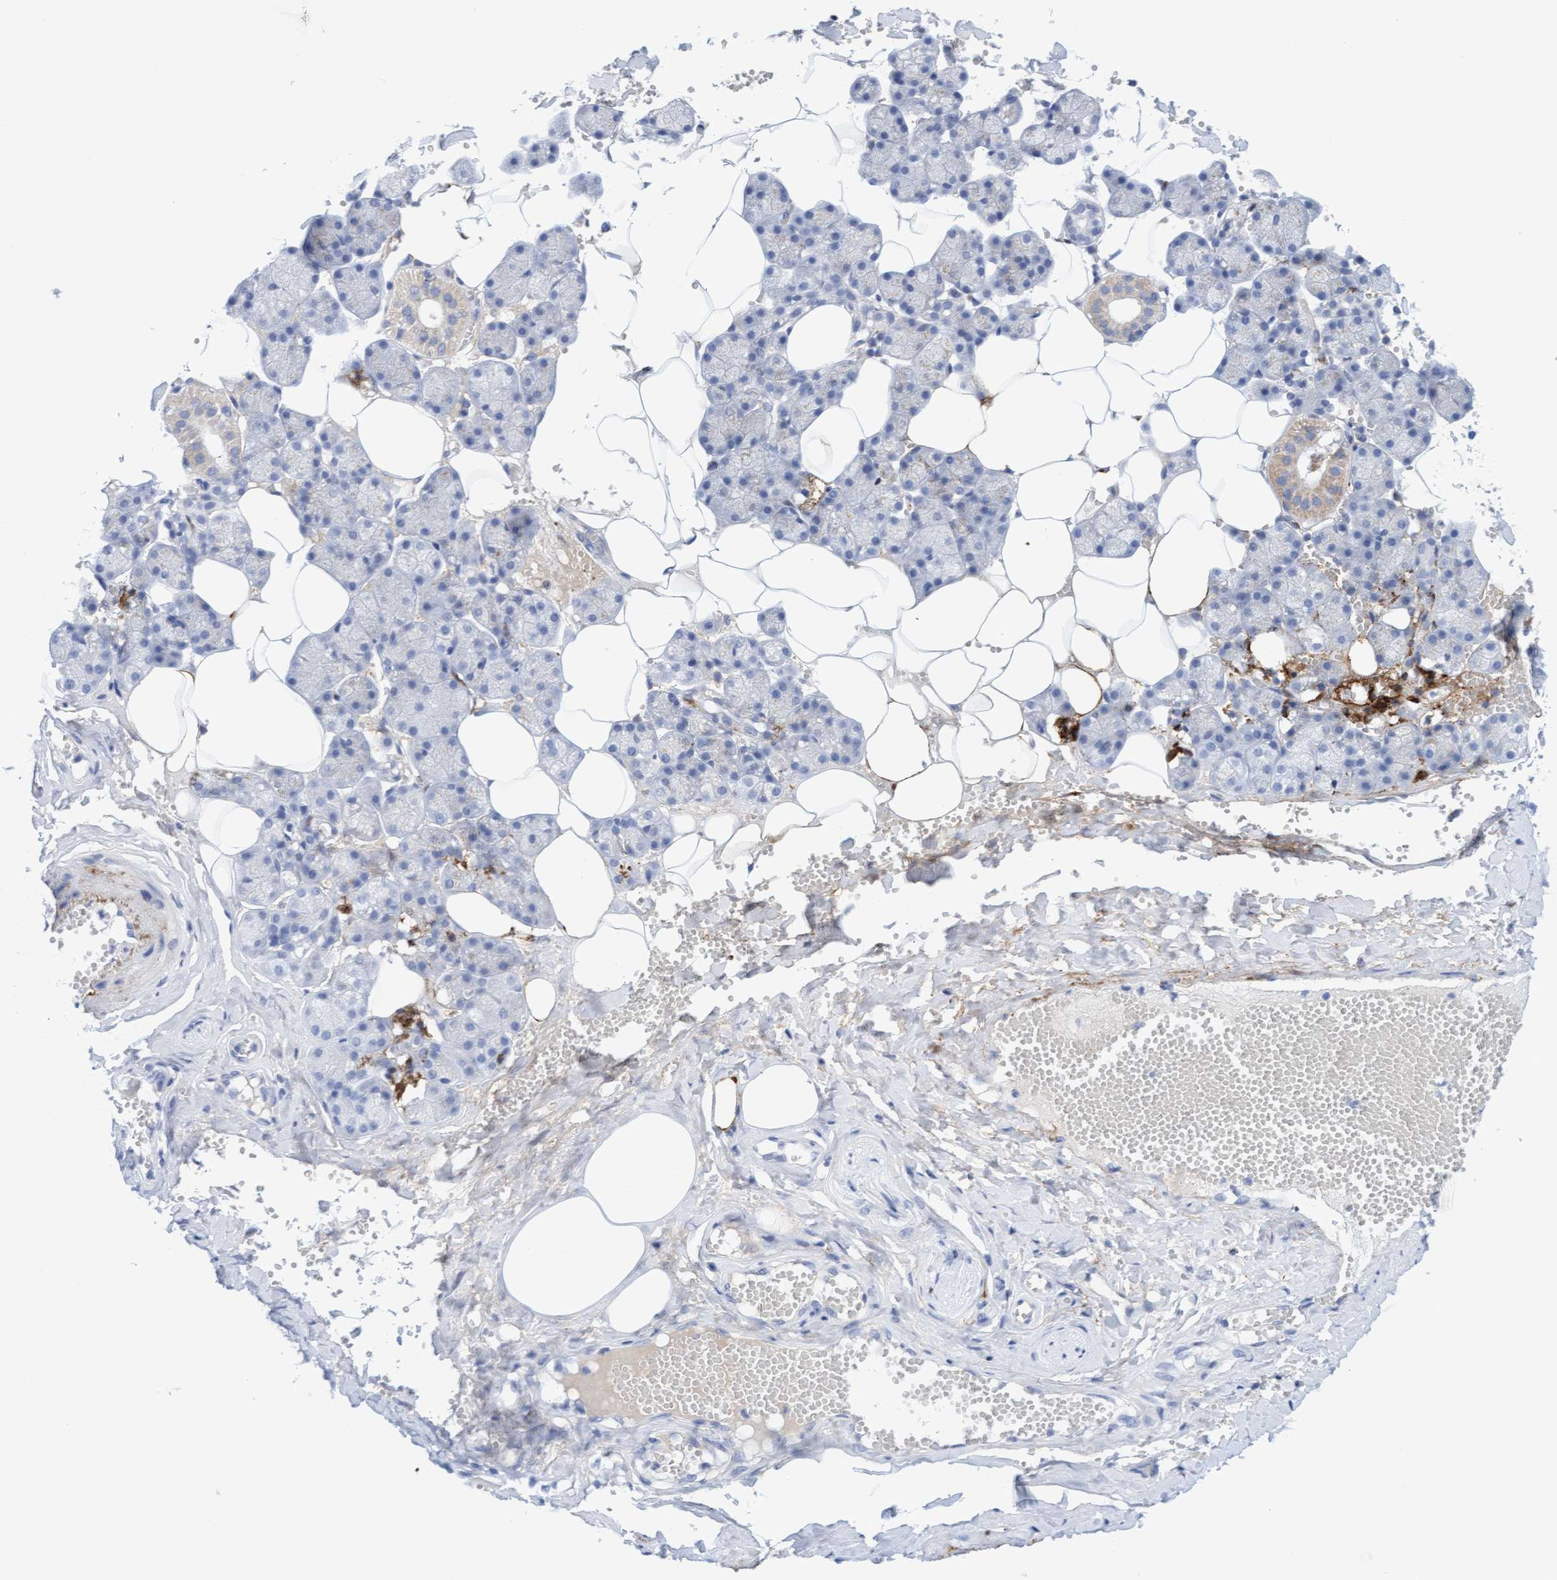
{"staining": {"intensity": "moderate", "quantity": "<25%", "location": "cytoplasmic/membranous"}, "tissue": "salivary gland", "cell_type": "Glandular cells", "image_type": "normal", "snomed": [{"axis": "morphology", "description": "Normal tissue, NOS"}, {"axis": "topography", "description": "Salivary gland"}], "caption": "There is low levels of moderate cytoplasmic/membranous staining in glandular cells of unremarkable salivary gland, as demonstrated by immunohistochemical staining (brown color).", "gene": "GGTA1", "patient": {"sex": "male", "age": 62}}